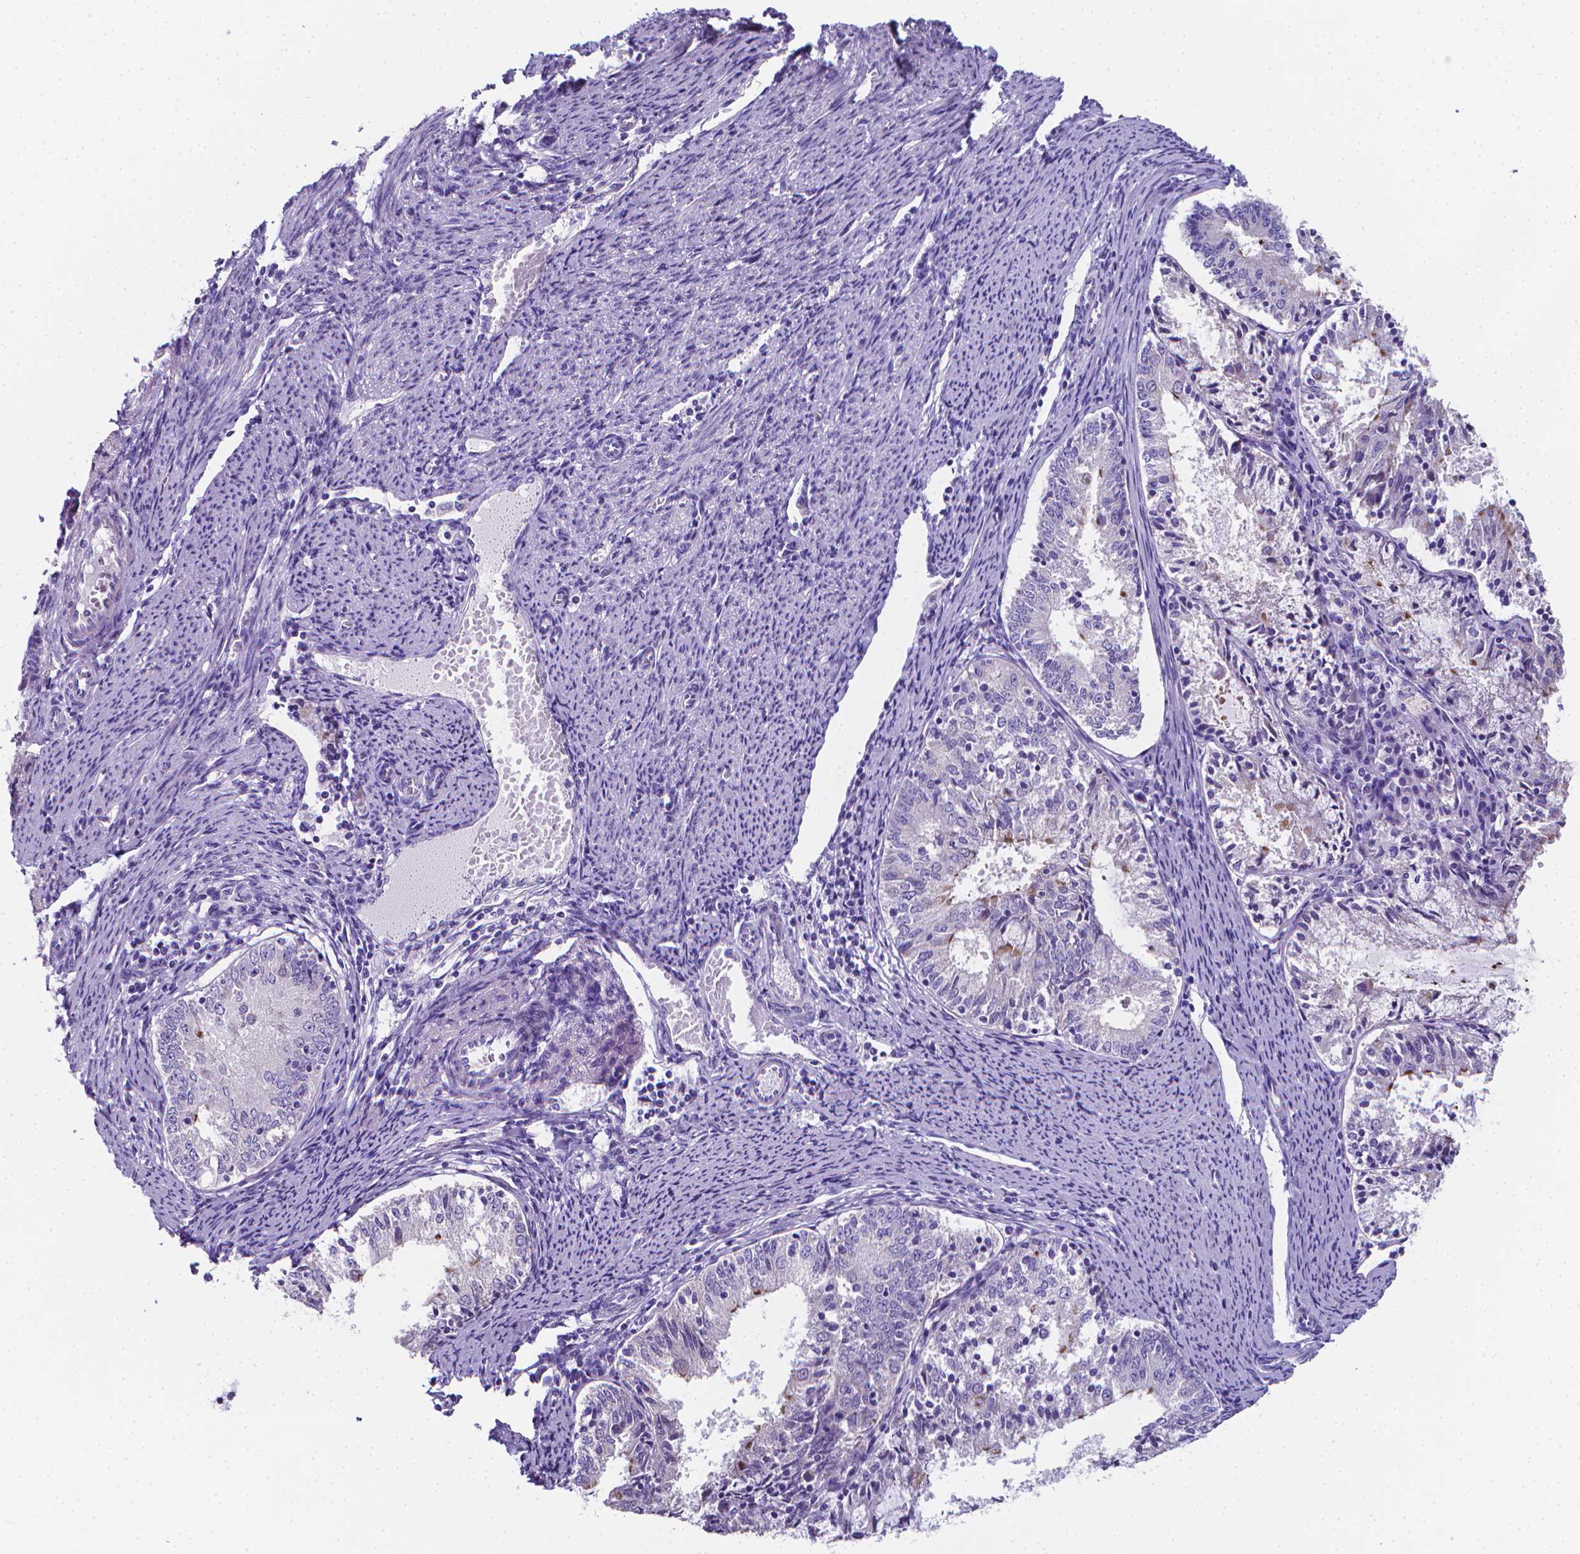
{"staining": {"intensity": "negative", "quantity": "none", "location": "none"}, "tissue": "endometrial cancer", "cell_type": "Tumor cells", "image_type": "cancer", "snomed": [{"axis": "morphology", "description": "Adenocarcinoma, NOS"}, {"axis": "topography", "description": "Endometrium"}], "caption": "The micrograph exhibits no staining of tumor cells in endometrial cancer (adenocarcinoma). (Stains: DAB (3,3'-diaminobenzidine) immunohistochemistry with hematoxylin counter stain, Microscopy: brightfield microscopy at high magnification).", "gene": "LRRC73", "patient": {"sex": "female", "age": 57}}